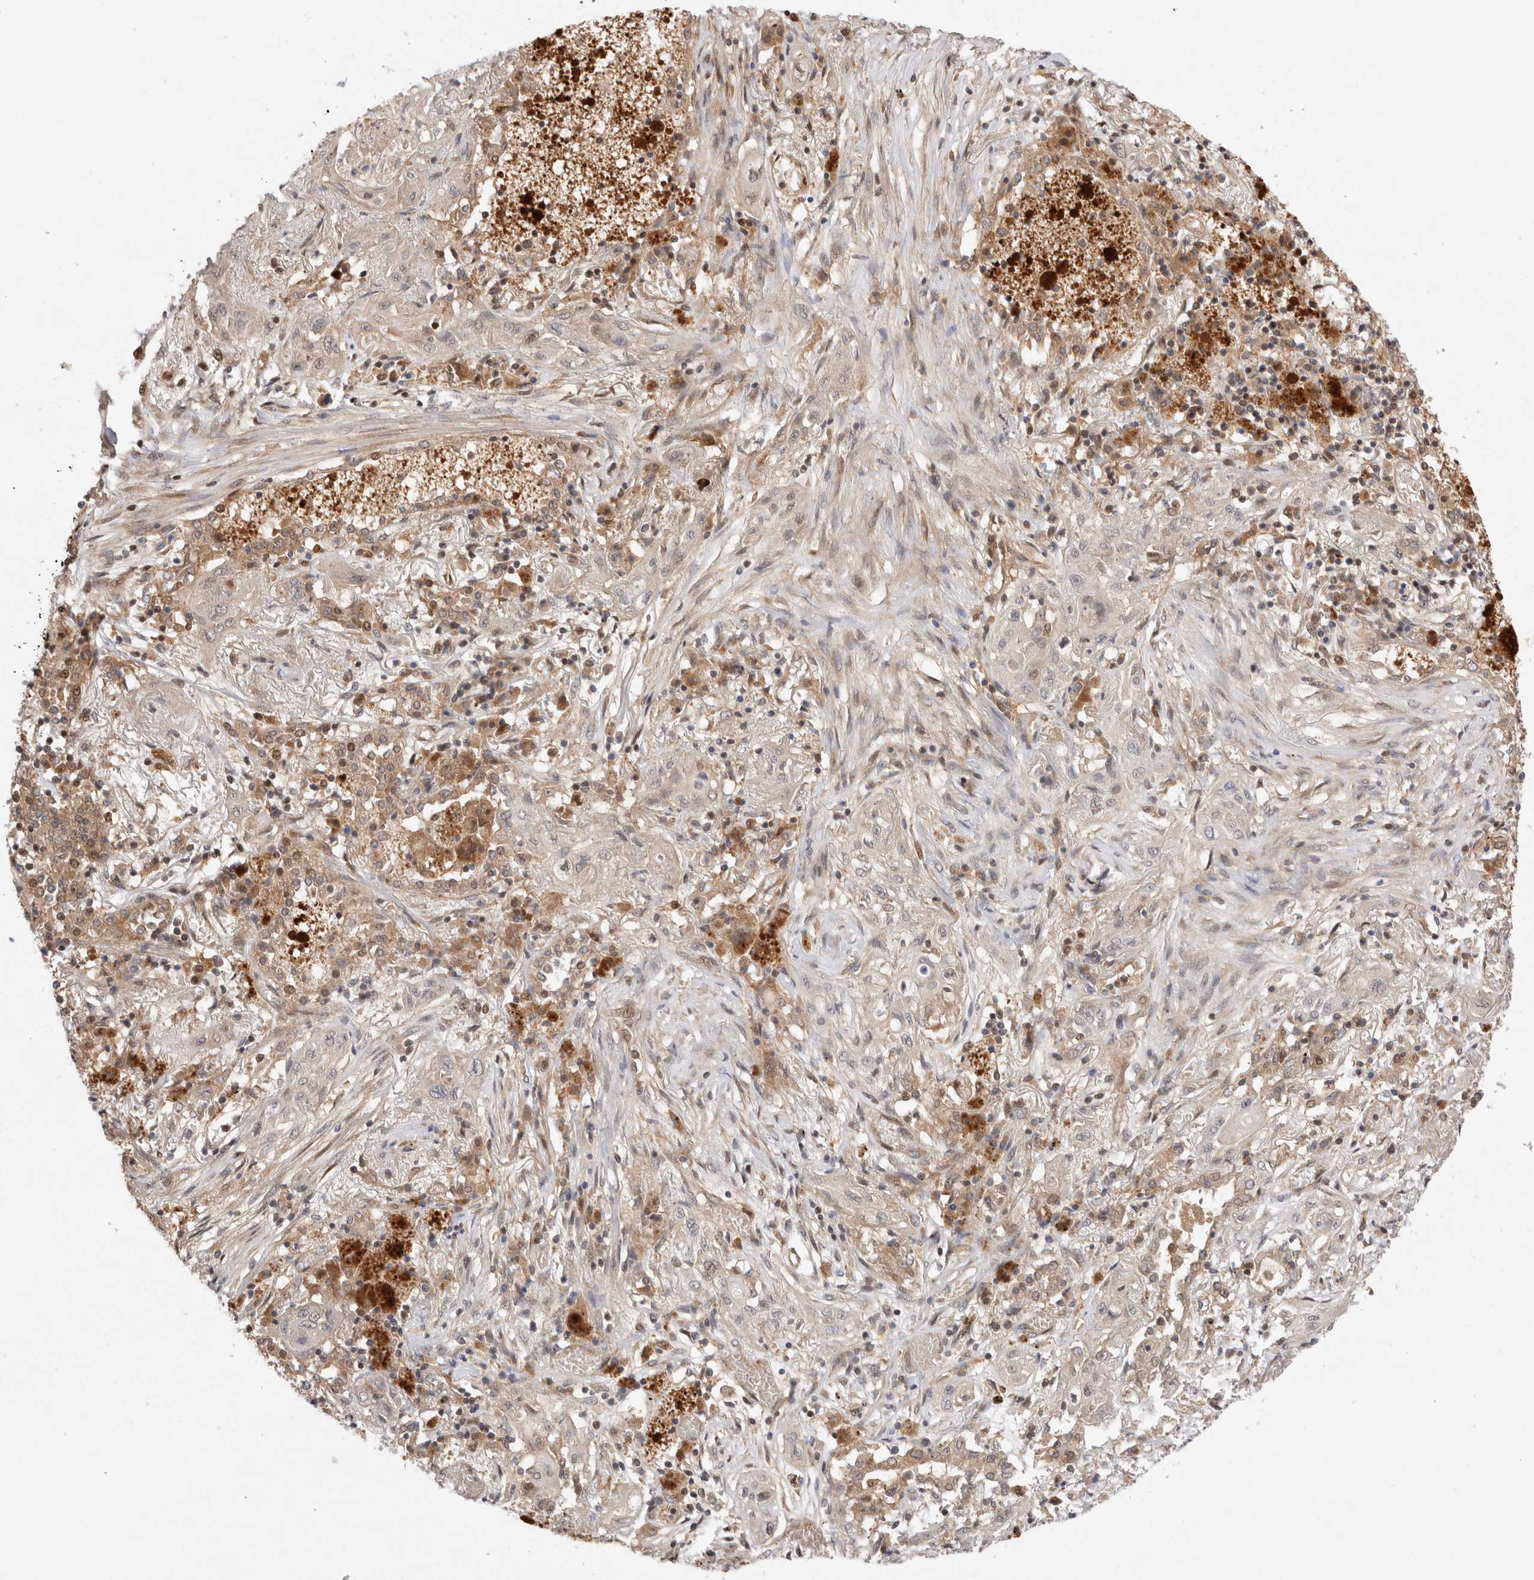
{"staining": {"intensity": "weak", "quantity": "25%-75%", "location": "nuclear"}, "tissue": "lung cancer", "cell_type": "Tumor cells", "image_type": "cancer", "snomed": [{"axis": "morphology", "description": "Squamous cell carcinoma, NOS"}, {"axis": "topography", "description": "Lung"}], "caption": "A brown stain highlights weak nuclear staining of a protein in lung cancer (squamous cell carcinoma) tumor cells. (DAB (3,3'-diaminobenzidine) IHC with brightfield microscopy, high magnification).", "gene": "HTT", "patient": {"sex": "female", "age": 47}}